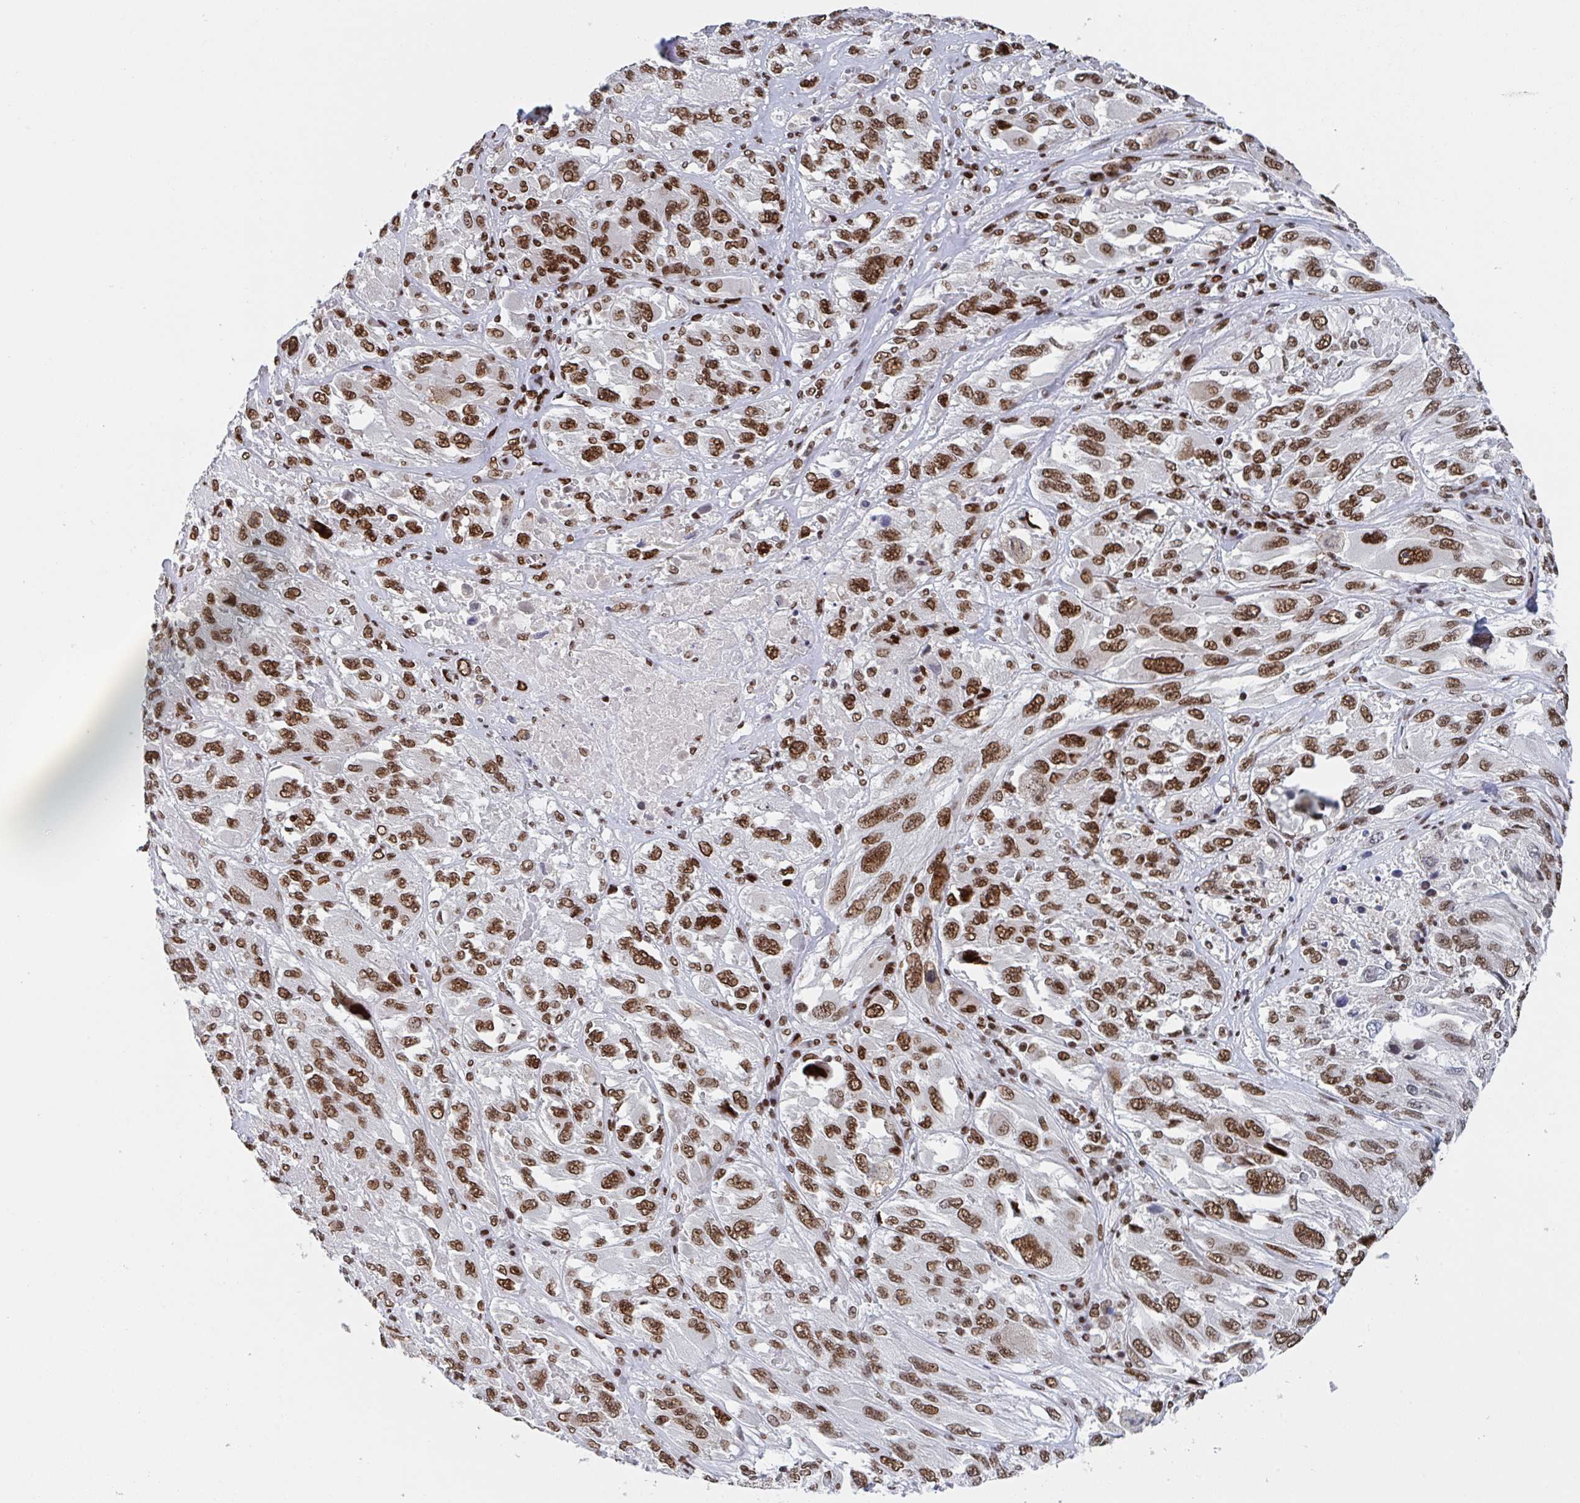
{"staining": {"intensity": "strong", "quantity": ">75%", "location": "nuclear"}, "tissue": "melanoma", "cell_type": "Tumor cells", "image_type": "cancer", "snomed": [{"axis": "morphology", "description": "Malignant melanoma, NOS"}, {"axis": "topography", "description": "Skin"}], "caption": "Melanoma tissue displays strong nuclear expression in about >75% of tumor cells", "gene": "ZNF607", "patient": {"sex": "female", "age": 91}}